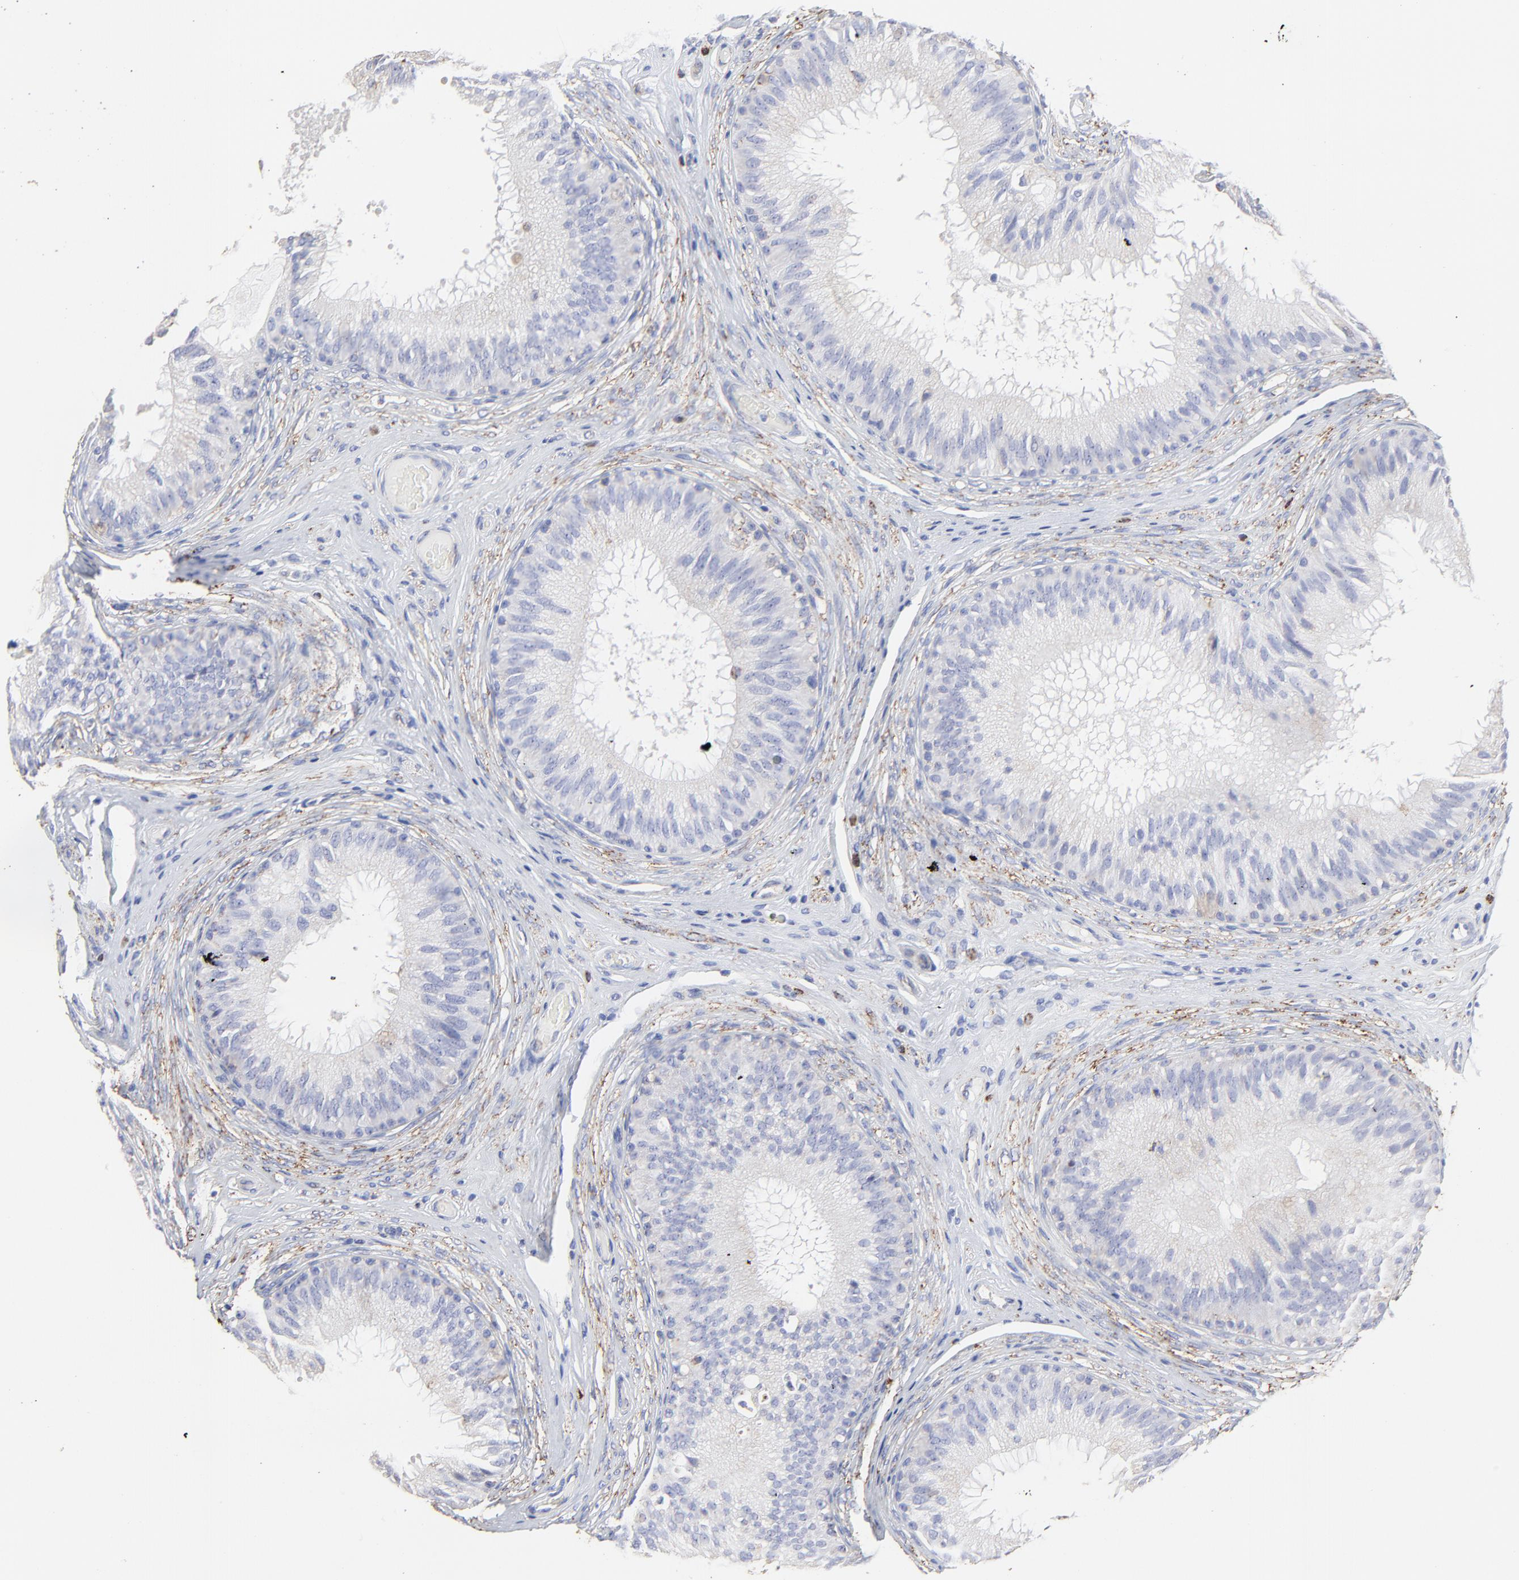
{"staining": {"intensity": "weak", "quantity": ">75%", "location": "cytoplasmic/membranous"}, "tissue": "epididymis", "cell_type": "Glandular cells", "image_type": "normal", "snomed": [{"axis": "morphology", "description": "Normal tissue, NOS"}, {"axis": "topography", "description": "Epididymis"}], "caption": "Protein staining displays weak cytoplasmic/membranous positivity in about >75% of glandular cells in normal epididymis. The protein is shown in brown color, while the nuclei are stained blue.", "gene": "PINK1", "patient": {"sex": "male", "age": 32}}